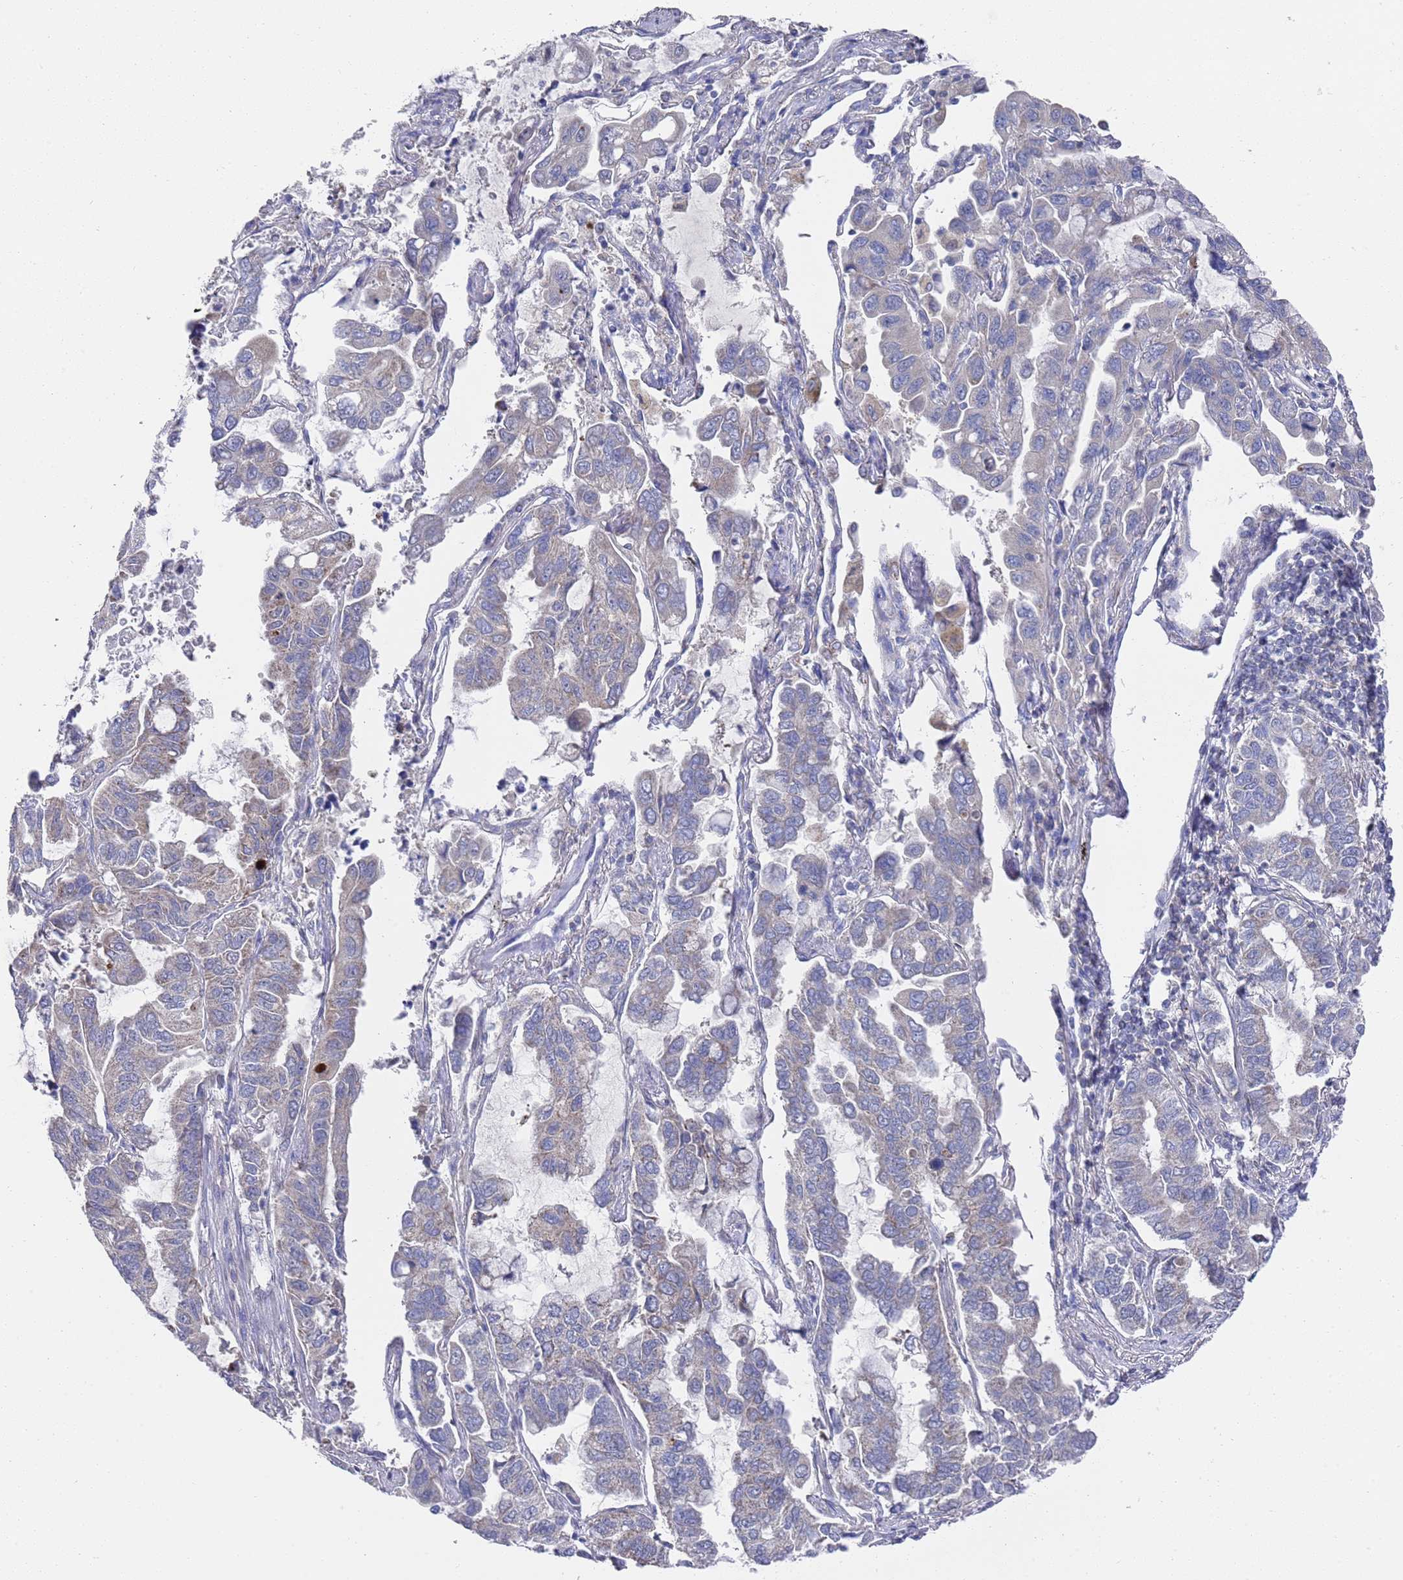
{"staining": {"intensity": "negative", "quantity": "none", "location": "none"}, "tissue": "lung cancer", "cell_type": "Tumor cells", "image_type": "cancer", "snomed": [{"axis": "morphology", "description": "Adenocarcinoma, NOS"}, {"axis": "topography", "description": "Lung"}], "caption": "Immunohistochemistry image of neoplastic tissue: human adenocarcinoma (lung) stained with DAB (3,3'-diaminobenzidine) reveals no significant protein positivity in tumor cells. (DAB IHC, high magnification).", "gene": "NPEPPS", "patient": {"sex": "male", "age": 64}}